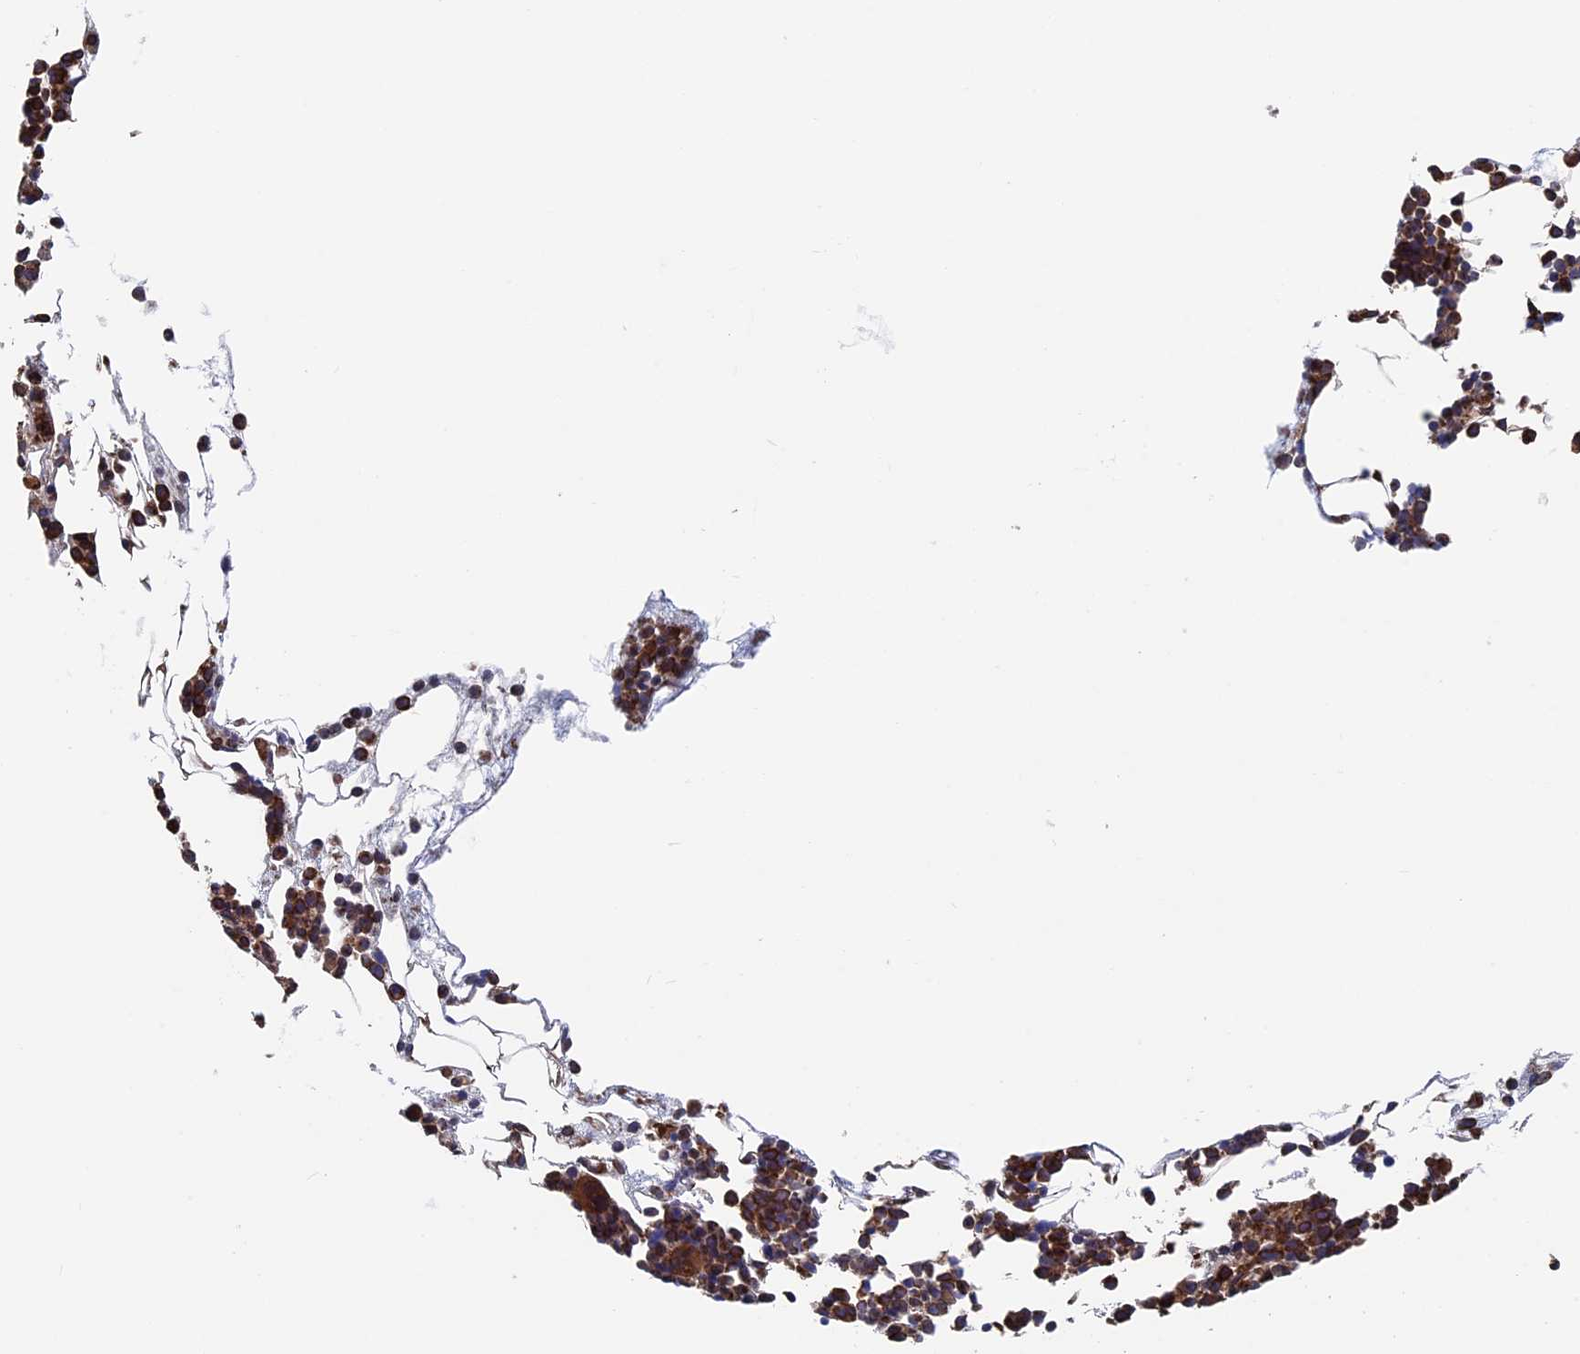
{"staining": {"intensity": "strong", "quantity": ">75%", "location": "cytoplasmic/membranous"}, "tissue": "bone marrow", "cell_type": "Hematopoietic cells", "image_type": "normal", "snomed": [{"axis": "morphology", "description": "Normal tissue, NOS"}, {"axis": "morphology", "description": "Inflammation, NOS"}, {"axis": "topography", "description": "Bone marrow"}], "caption": "An image of human bone marrow stained for a protein reveals strong cytoplasmic/membranous brown staining in hematopoietic cells.", "gene": "RPUSD1", "patient": {"sex": "female", "age": 78}}